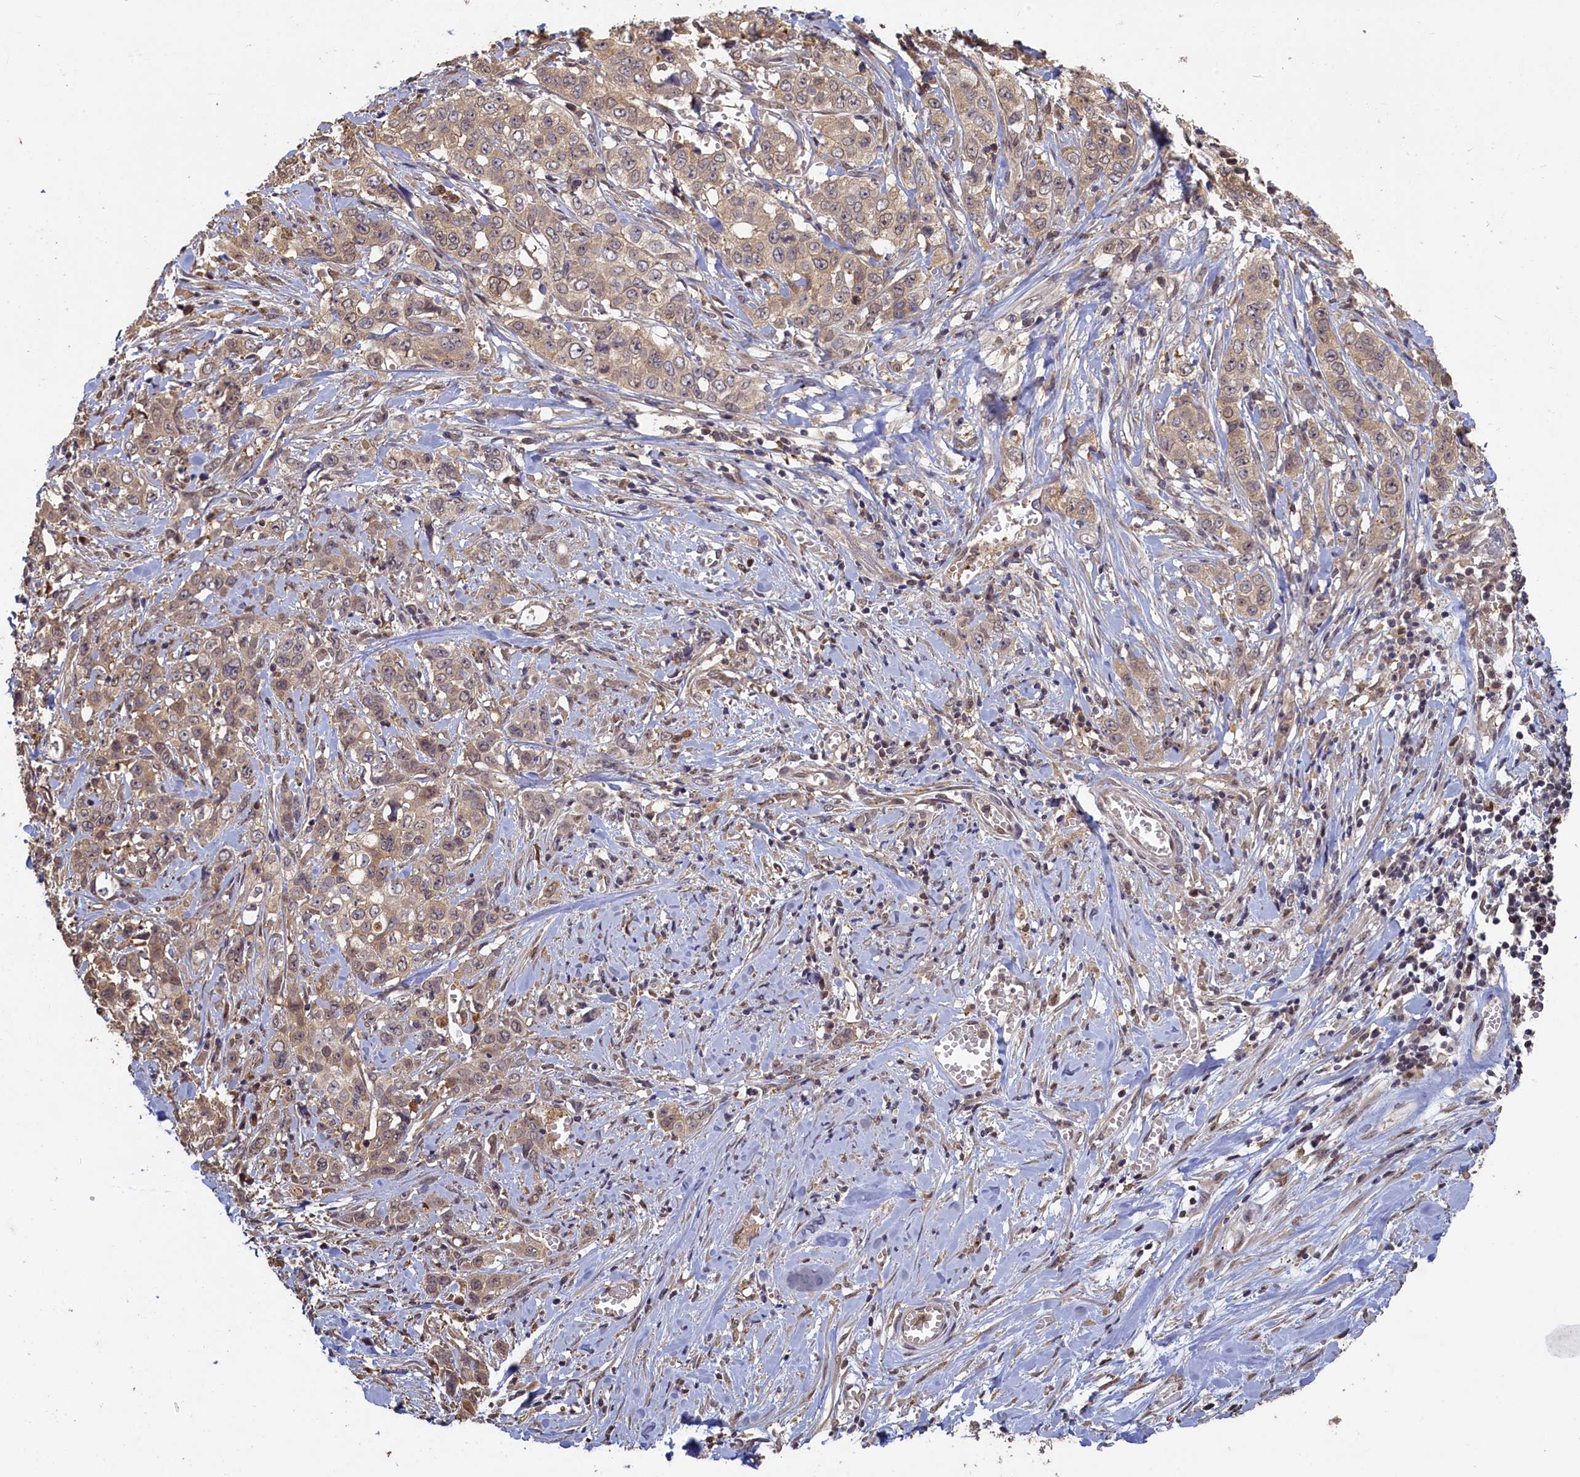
{"staining": {"intensity": "weak", "quantity": ">75%", "location": "cytoplasmic/membranous,nuclear"}, "tissue": "stomach cancer", "cell_type": "Tumor cells", "image_type": "cancer", "snomed": [{"axis": "morphology", "description": "Adenocarcinoma, NOS"}, {"axis": "topography", "description": "Stomach, upper"}], "caption": "This micrograph exhibits immunohistochemistry staining of adenocarcinoma (stomach), with low weak cytoplasmic/membranous and nuclear expression in about >75% of tumor cells.", "gene": "UCHL3", "patient": {"sex": "male", "age": 62}}